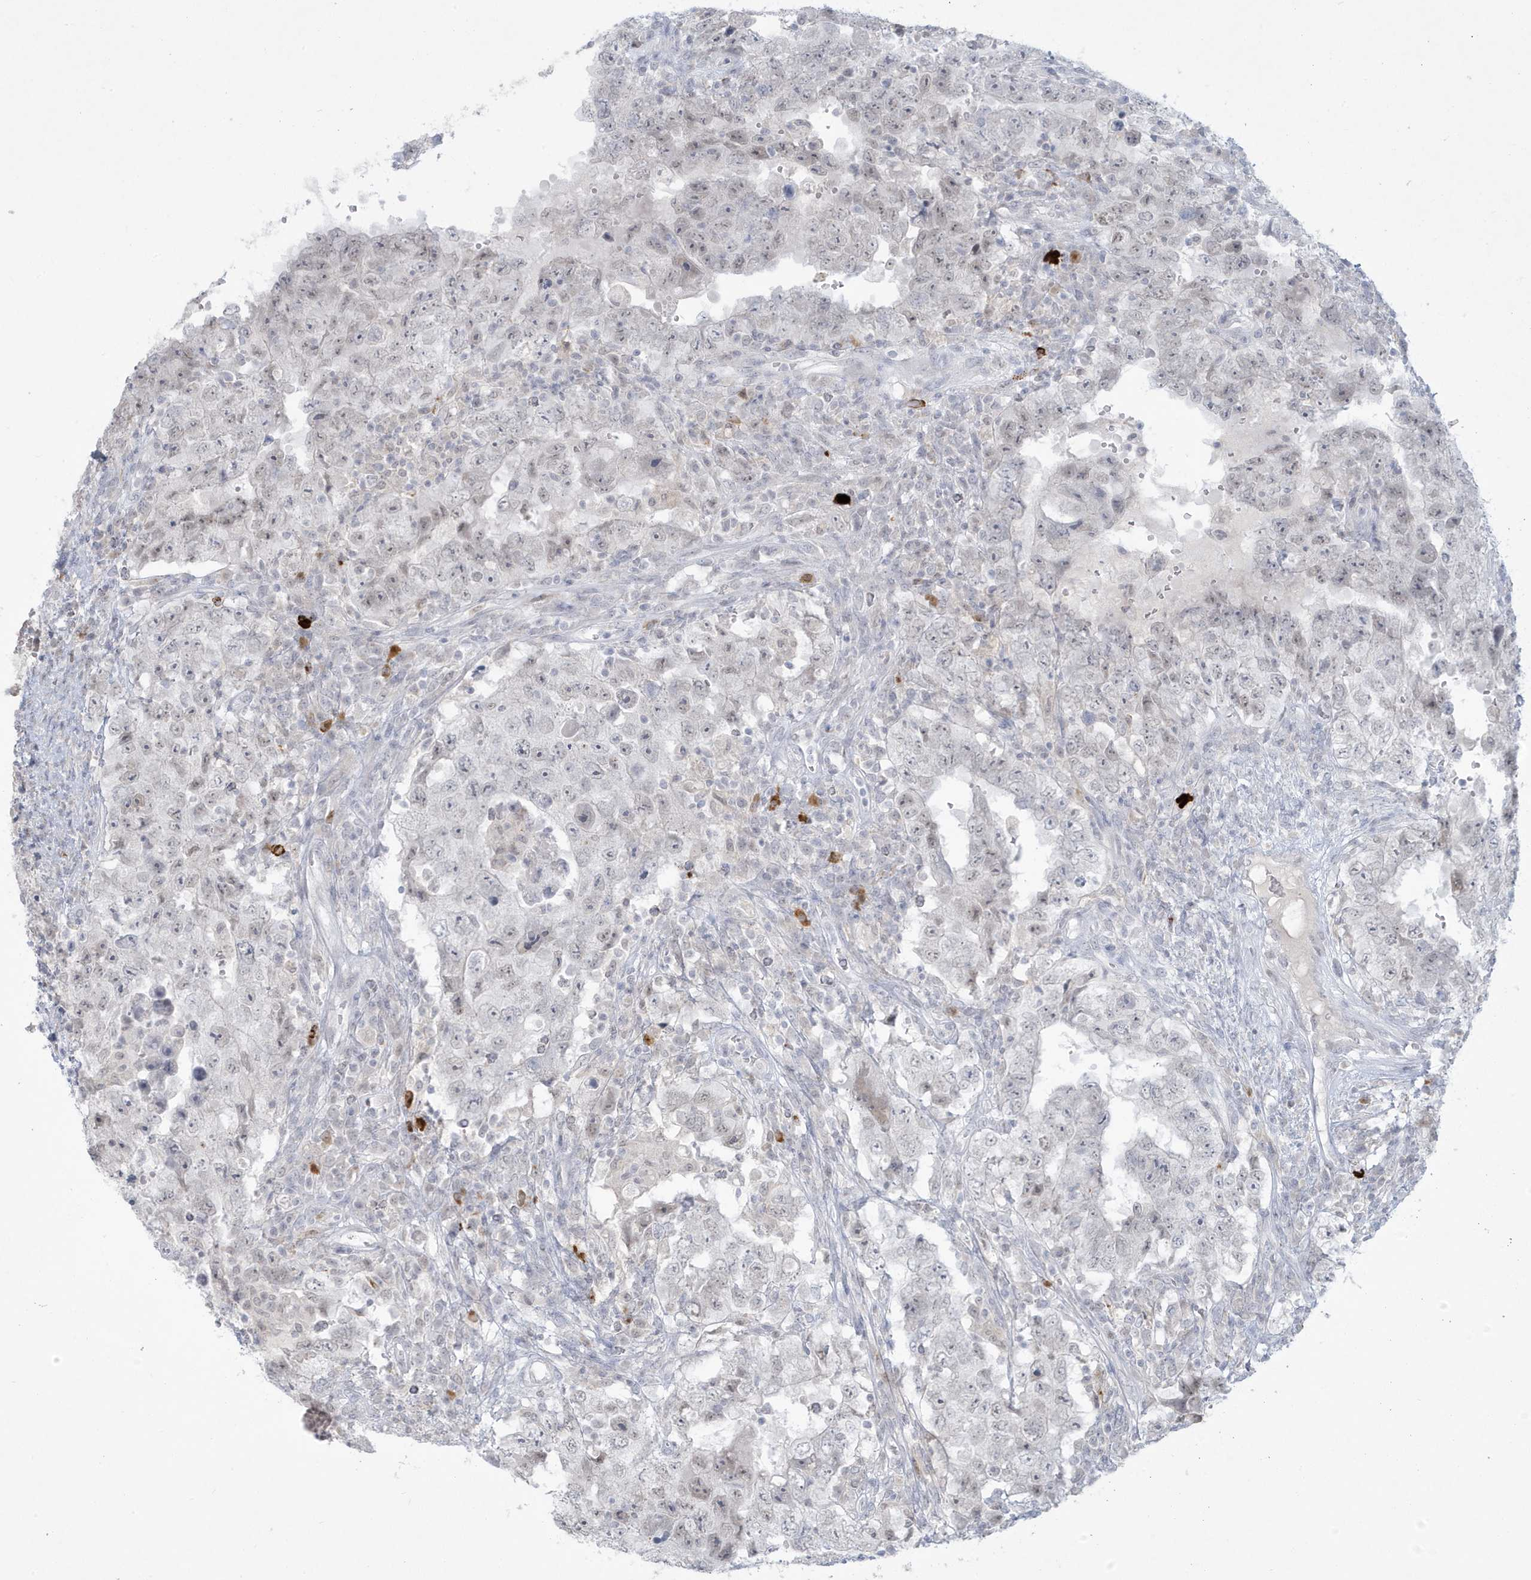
{"staining": {"intensity": "weak", "quantity": "<25%", "location": "nuclear"}, "tissue": "testis cancer", "cell_type": "Tumor cells", "image_type": "cancer", "snomed": [{"axis": "morphology", "description": "Carcinoma, Embryonal, NOS"}, {"axis": "topography", "description": "Testis"}], "caption": "Testis embryonal carcinoma was stained to show a protein in brown. There is no significant expression in tumor cells. Brightfield microscopy of immunohistochemistry stained with DAB (brown) and hematoxylin (blue), captured at high magnification.", "gene": "HERC6", "patient": {"sex": "male", "age": 26}}